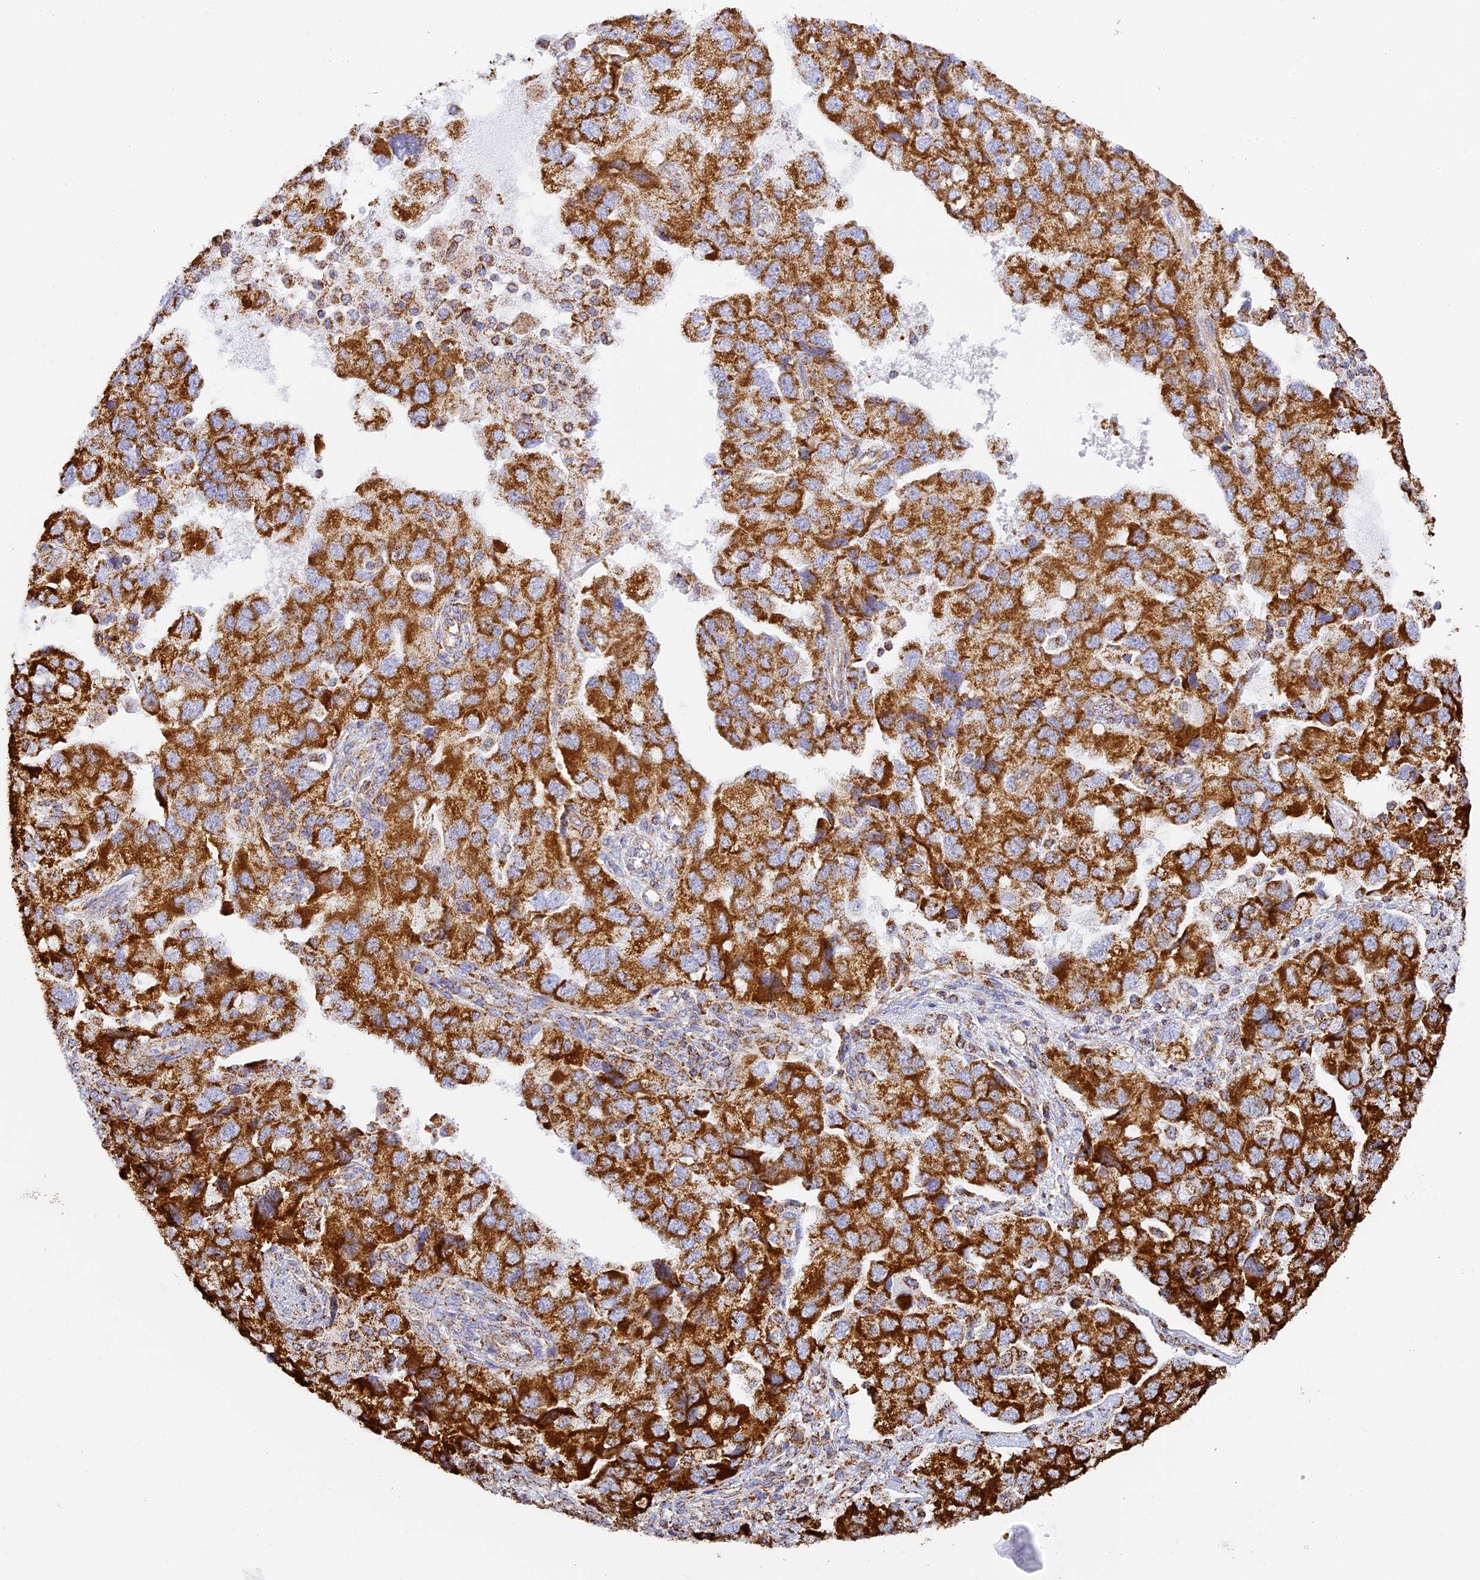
{"staining": {"intensity": "strong", "quantity": ">75%", "location": "cytoplasmic/membranous"}, "tissue": "ovarian cancer", "cell_type": "Tumor cells", "image_type": "cancer", "snomed": [{"axis": "morphology", "description": "Carcinoma, NOS"}, {"axis": "morphology", "description": "Cystadenocarcinoma, serous, NOS"}, {"axis": "topography", "description": "Ovary"}], "caption": "This photomicrograph displays immunohistochemistry staining of human ovarian carcinoma, with high strong cytoplasmic/membranous expression in about >75% of tumor cells.", "gene": "STK17A", "patient": {"sex": "female", "age": 69}}